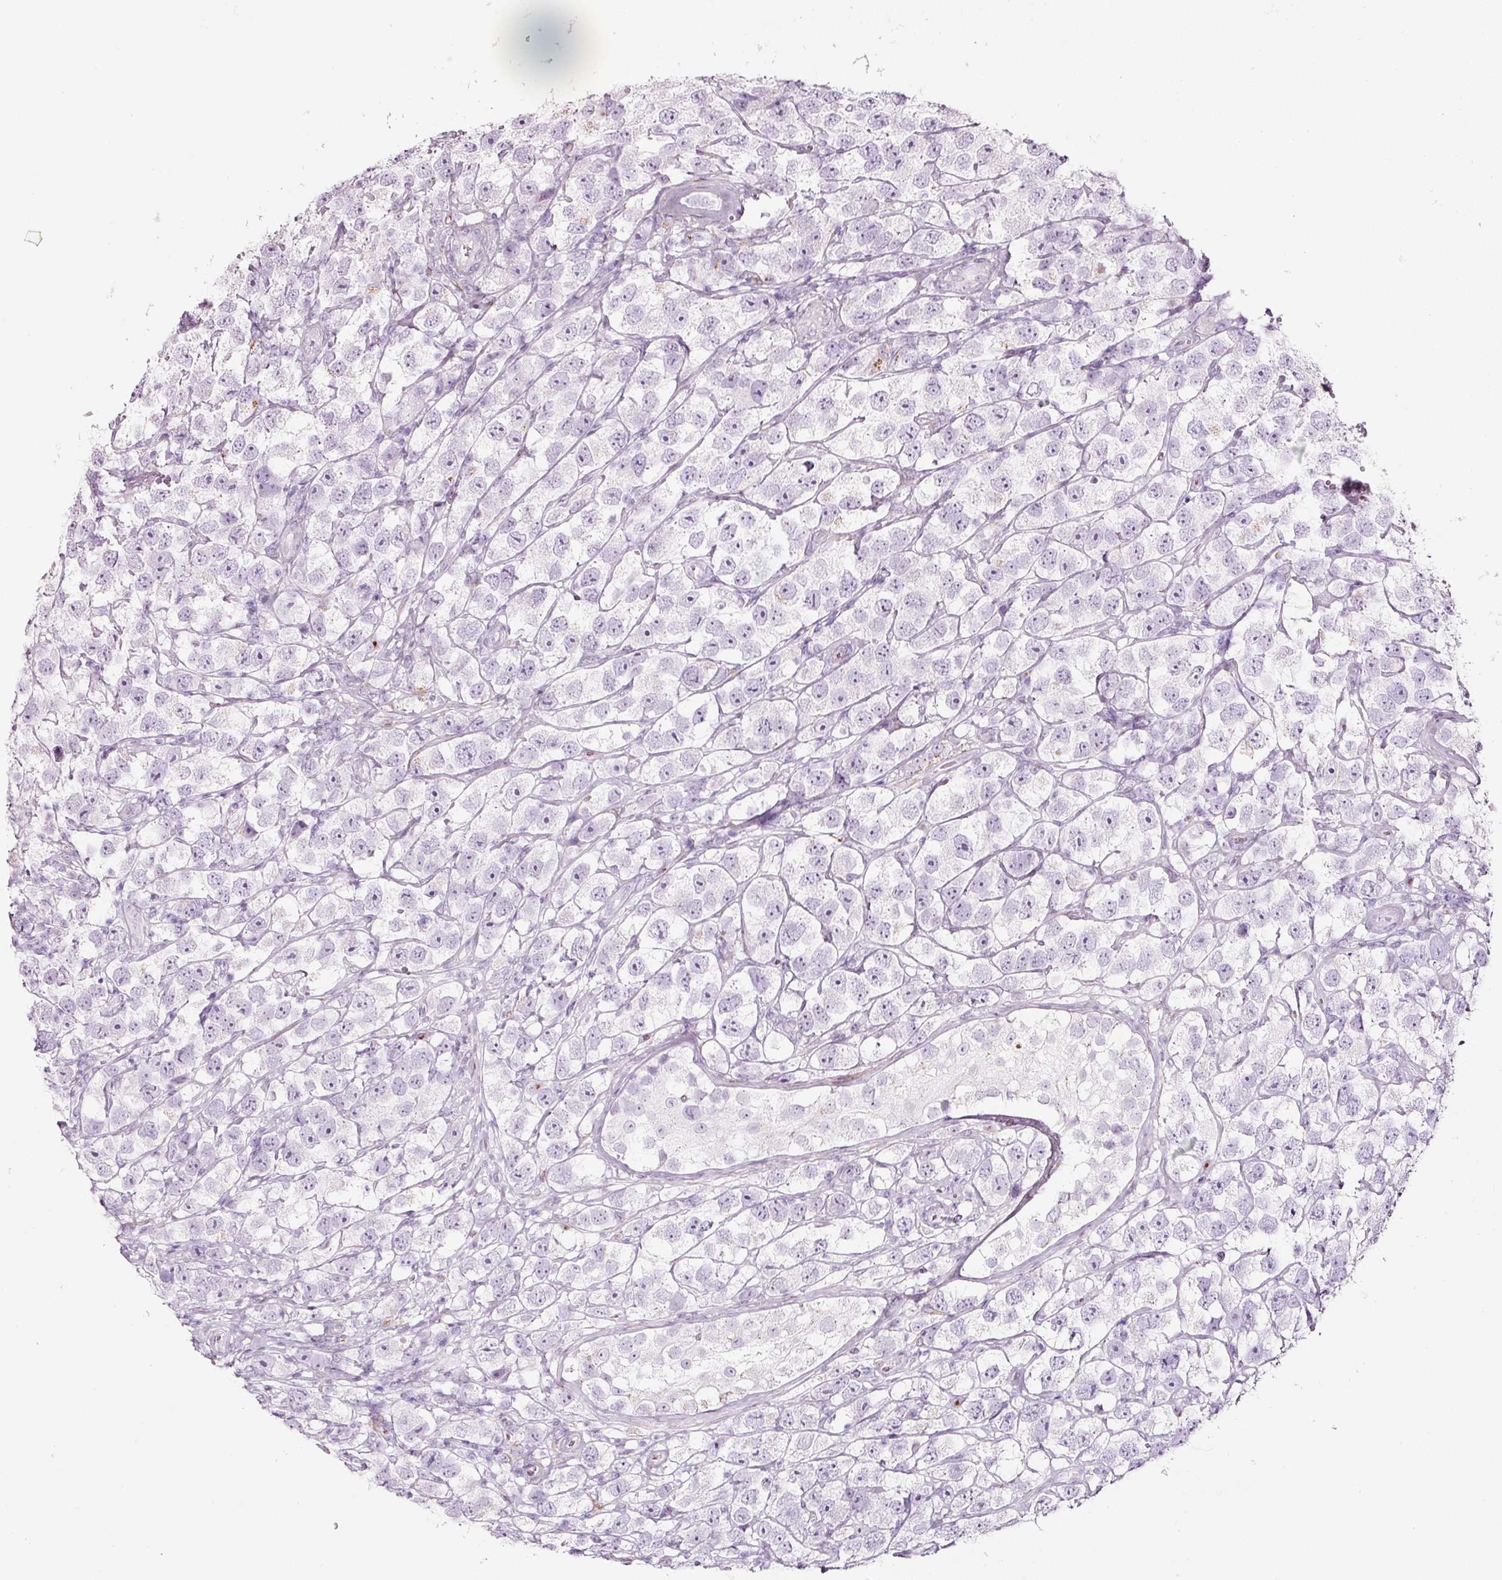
{"staining": {"intensity": "negative", "quantity": "none", "location": "none"}, "tissue": "testis cancer", "cell_type": "Tumor cells", "image_type": "cancer", "snomed": [{"axis": "morphology", "description": "Seminoma, NOS"}, {"axis": "topography", "description": "Testis"}], "caption": "DAB (3,3'-diaminobenzidine) immunohistochemical staining of testis seminoma displays no significant positivity in tumor cells.", "gene": "SDF4", "patient": {"sex": "male", "age": 26}}